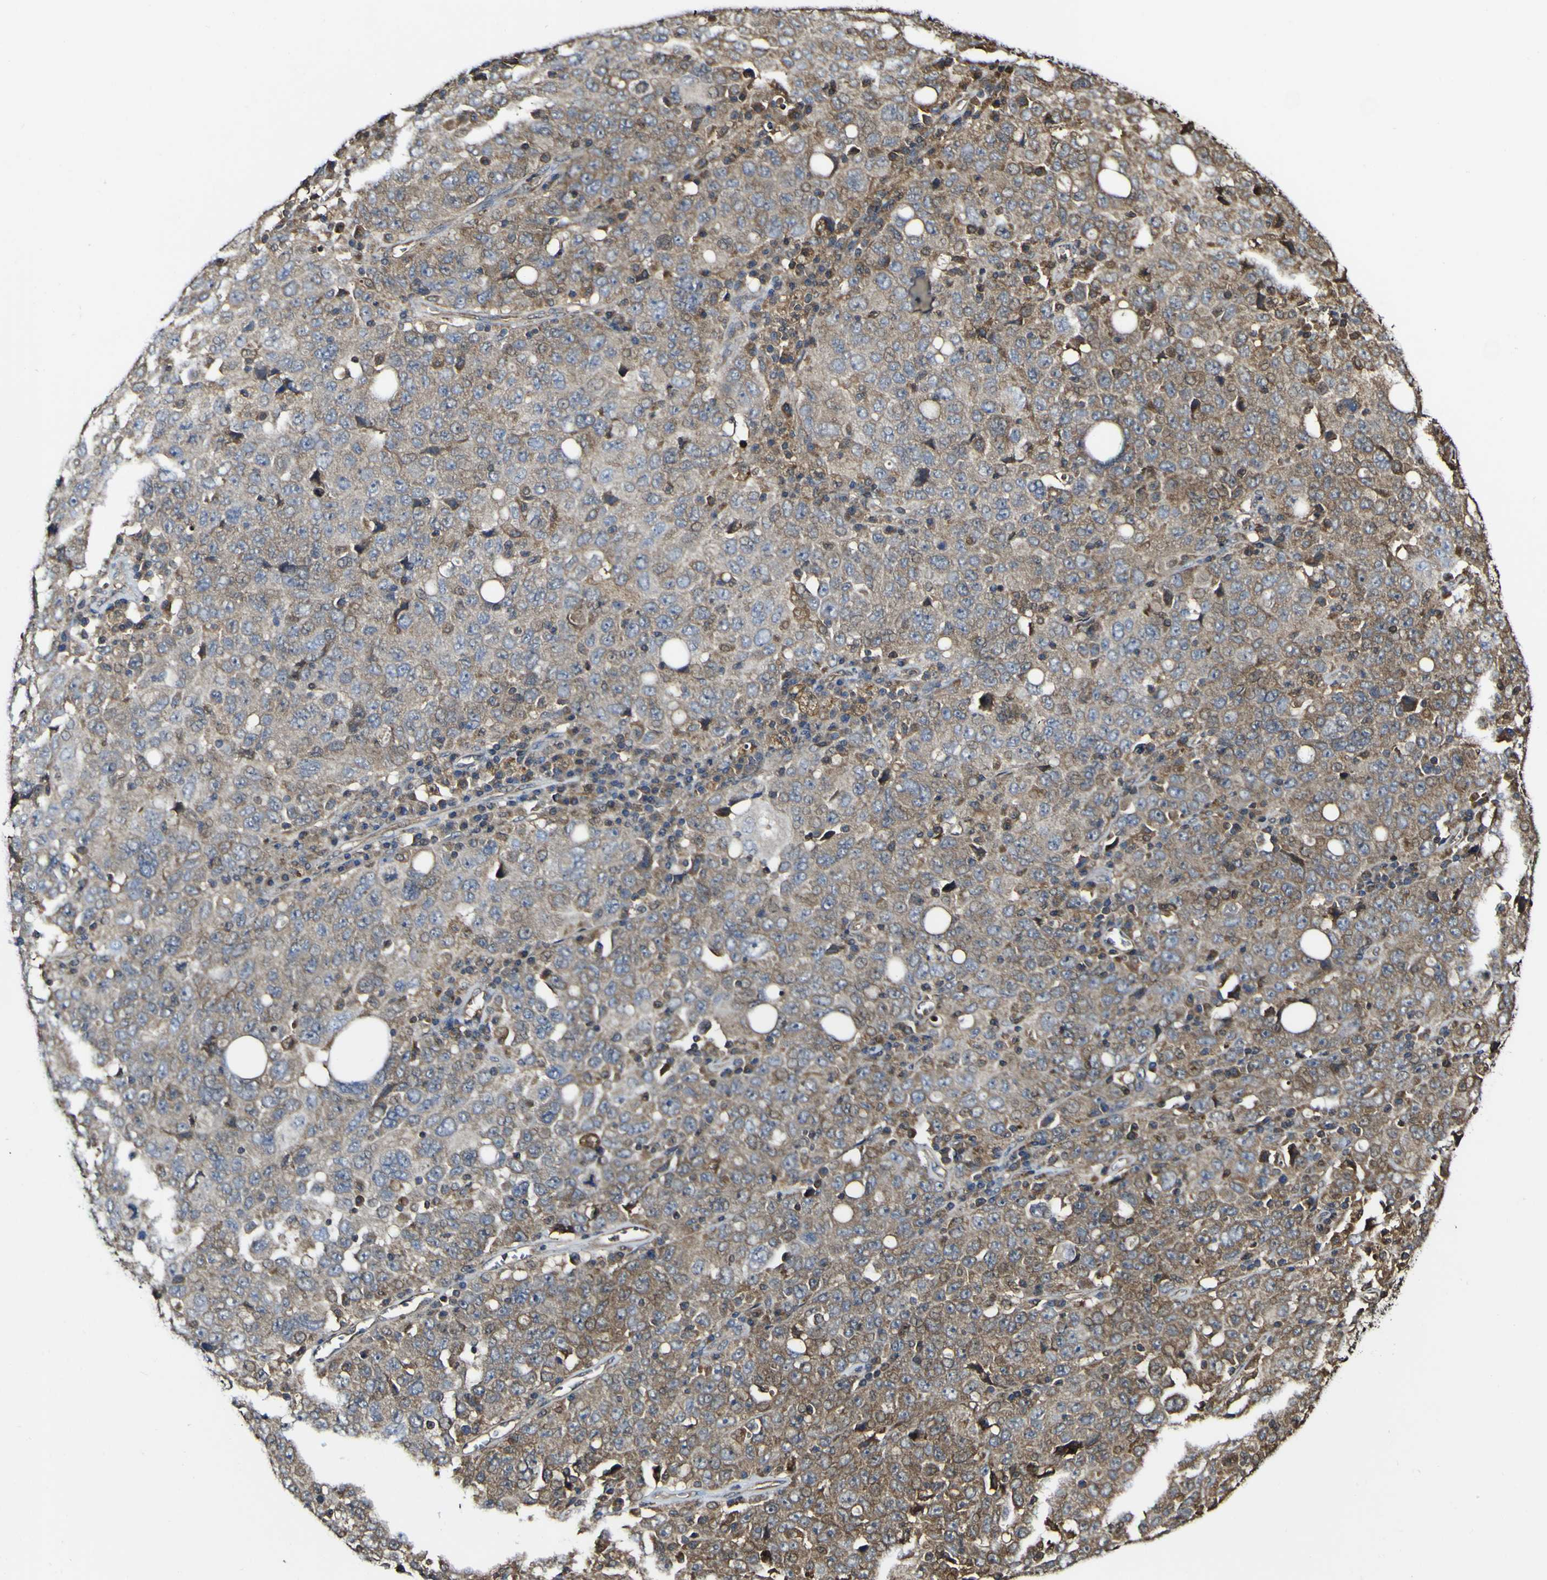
{"staining": {"intensity": "moderate", "quantity": ">75%", "location": "cytoplasmic/membranous"}, "tissue": "ovarian cancer", "cell_type": "Tumor cells", "image_type": "cancer", "snomed": [{"axis": "morphology", "description": "Carcinoma, endometroid"}, {"axis": "topography", "description": "Ovary"}], "caption": "IHC photomicrograph of neoplastic tissue: human ovarian endometroid carcinoma stained using immunohistochemistry (IHC) demonstrates medium levels of moderate protein expression localized specifically in the cytoplasmic/membranous of tumor cells, appearing as a cytoplasmic/membranous brown color.", "gene": "PTPRR", "patient": {"sex": "female", "age": 62}}